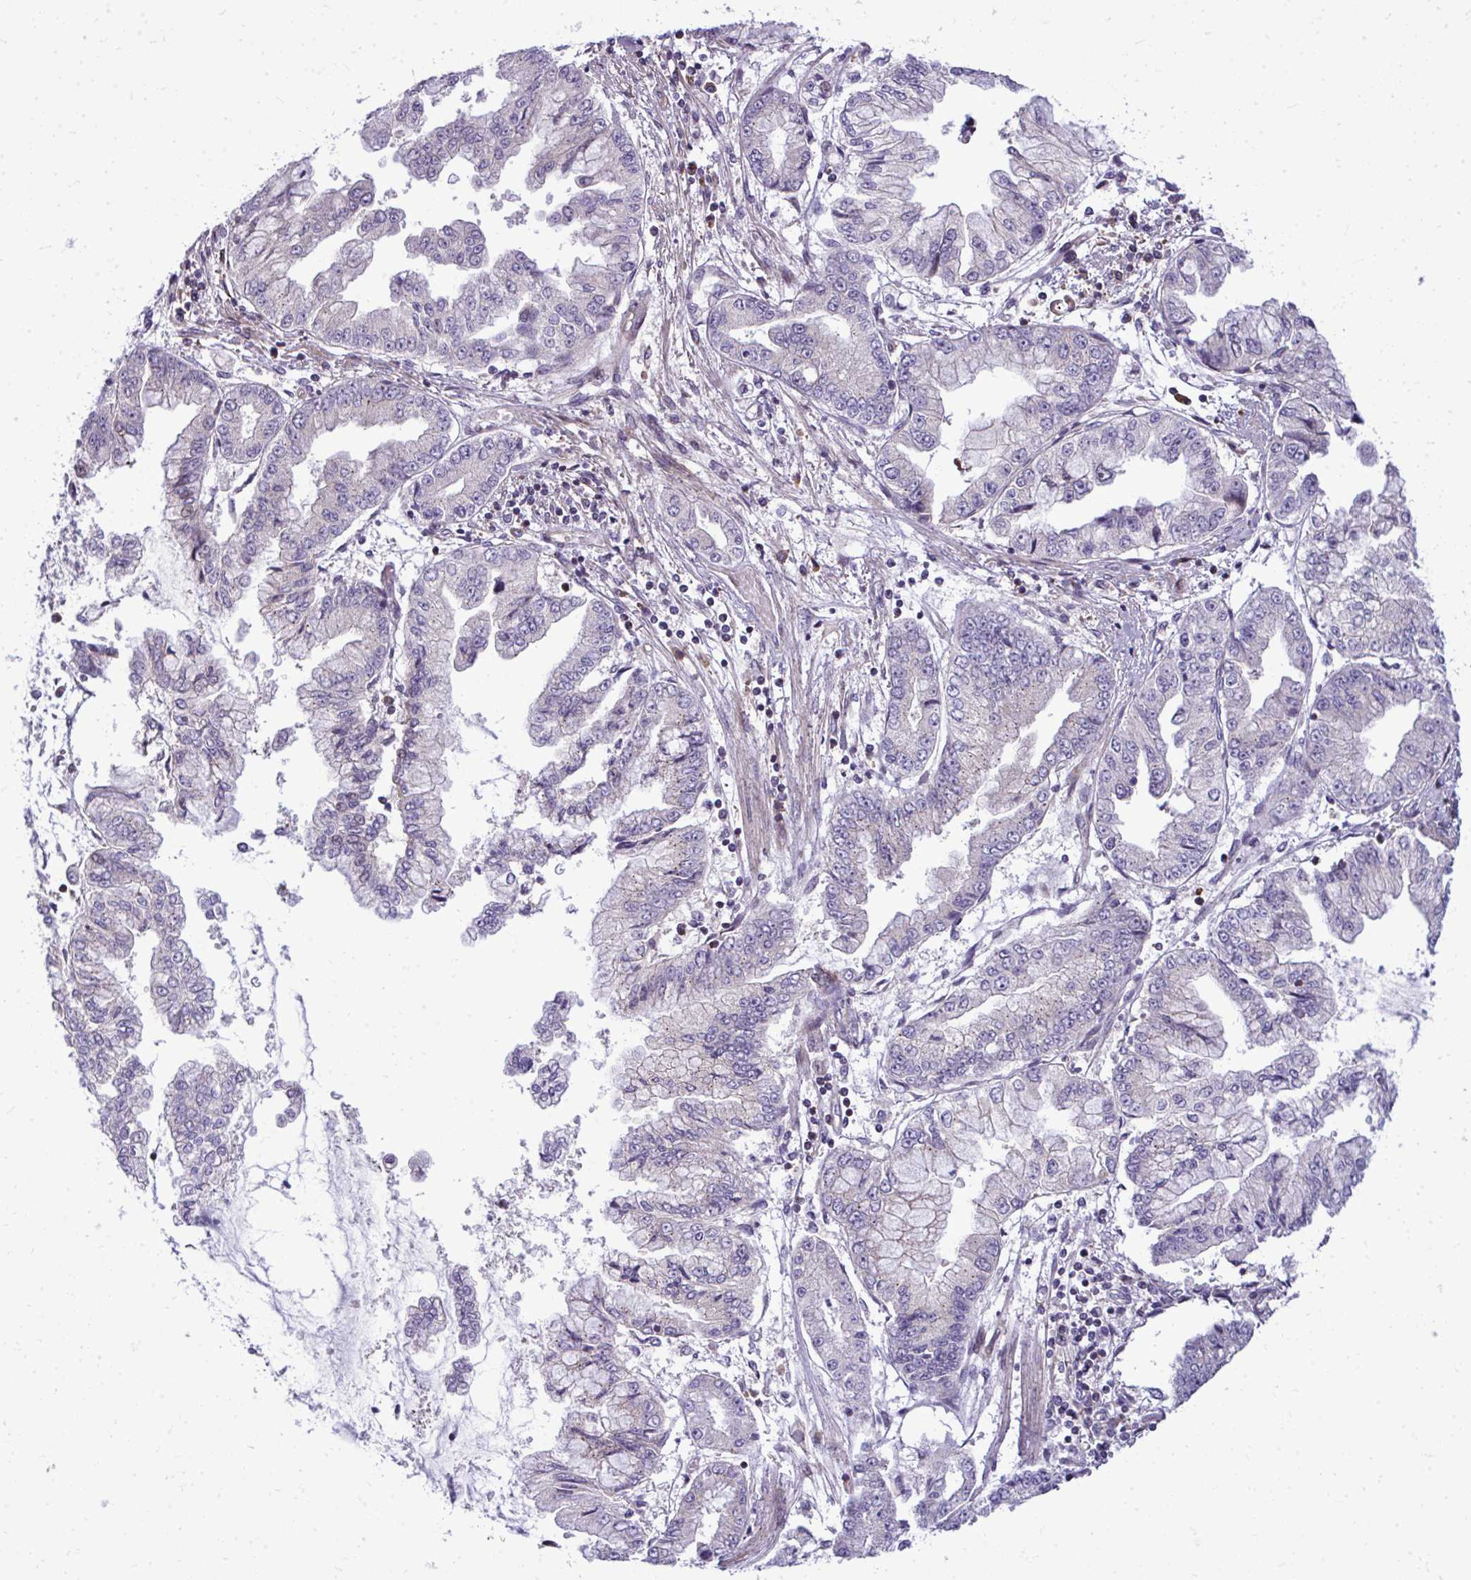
{"staining": {"intensity": "negative", "quantity": "none", "location": "none"}, "tissue": "stomach cancer", "cell_type": "Tumor cells", "image_type": "cancer", "snomed": [{"axis": "morphology", "description": "Adenocarcinoma, NOS"}, {"axis": "topography", "description": "Stomach, upper"}], "caption": "High magnification brightfield microscopy of adenocarcinoma (stomach) stained with DAB (brown) and counterstained with hematoxylin (blue): tumor cells show no significant expression. (Stains: DAB (3,3'-diaminobenzidine) immunohistochemistry with hematoxylin counter stain, Microscopy: brightfield microscopy at high magnification).", "gene": "ZSCAN9", "patient": {"sex": "female", "age": 74}}